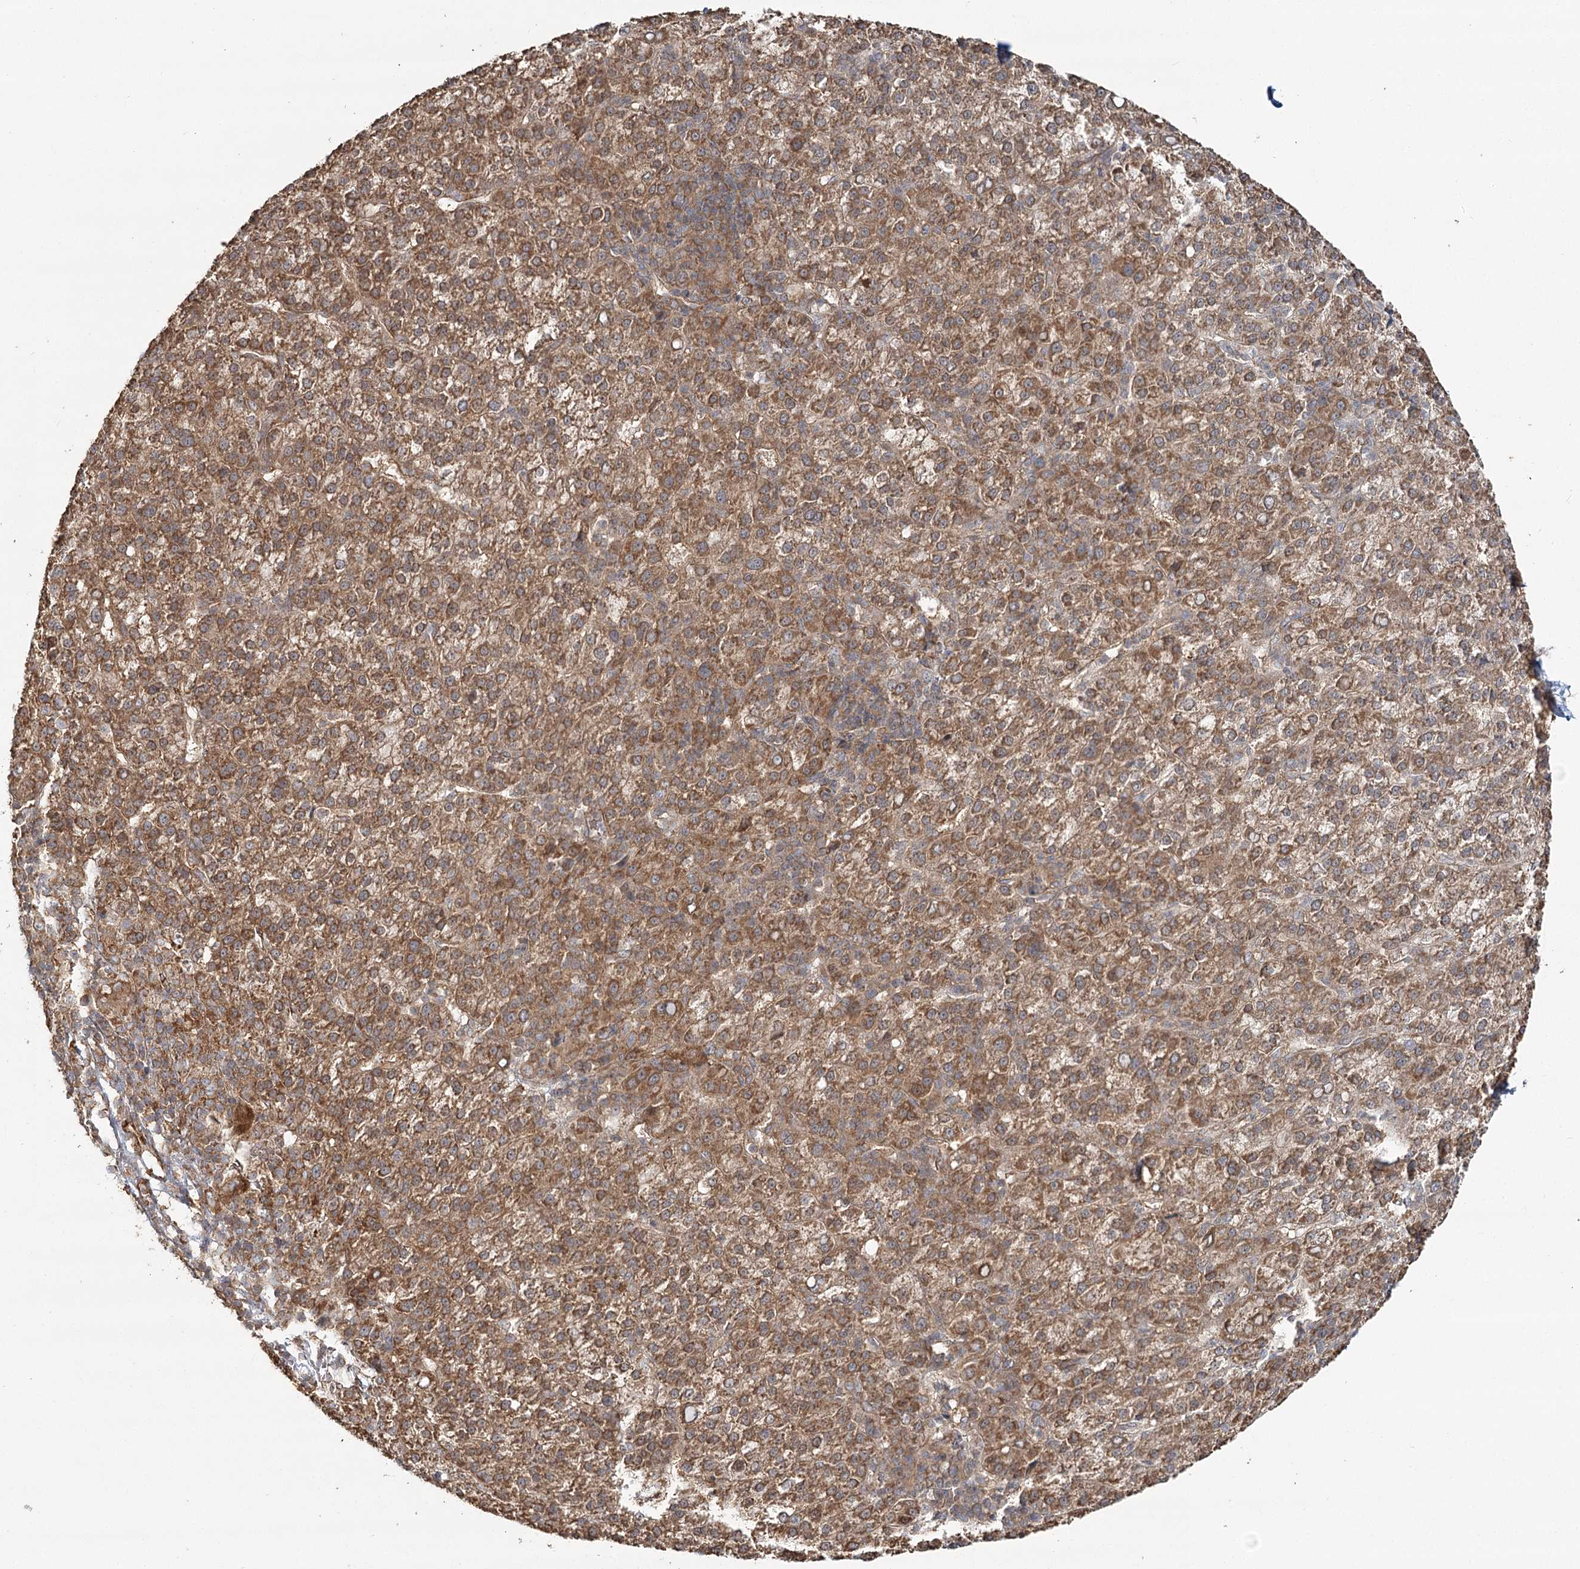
{"staining": {"intensity": "moderate", "quantity": ">75%", "location": "cytoplasmic/membranous"}, "tissue": "liver cancer", "cell_type": "Tumor cells", "image_type": "cancer", "snomed": [{"axis": "morphology", "description": "Carcinoma, Hepatocellular, NOS"}, {"axis": "topography", "description": "Liver"}], "caption": "High-magnification brightfield microscopy of liver cancer (hepatocellular carcinoma) stained with DAB (3,3'-diaminobenzidine) (brown) and counterstained with hematoxylin (blue). tumor cells exhibit moderate cytoplasmic/membranous expression is identified in approximately>75% of cells.", "gene": "OTUD4", "patient": {"sex": "female", "age": 58}}